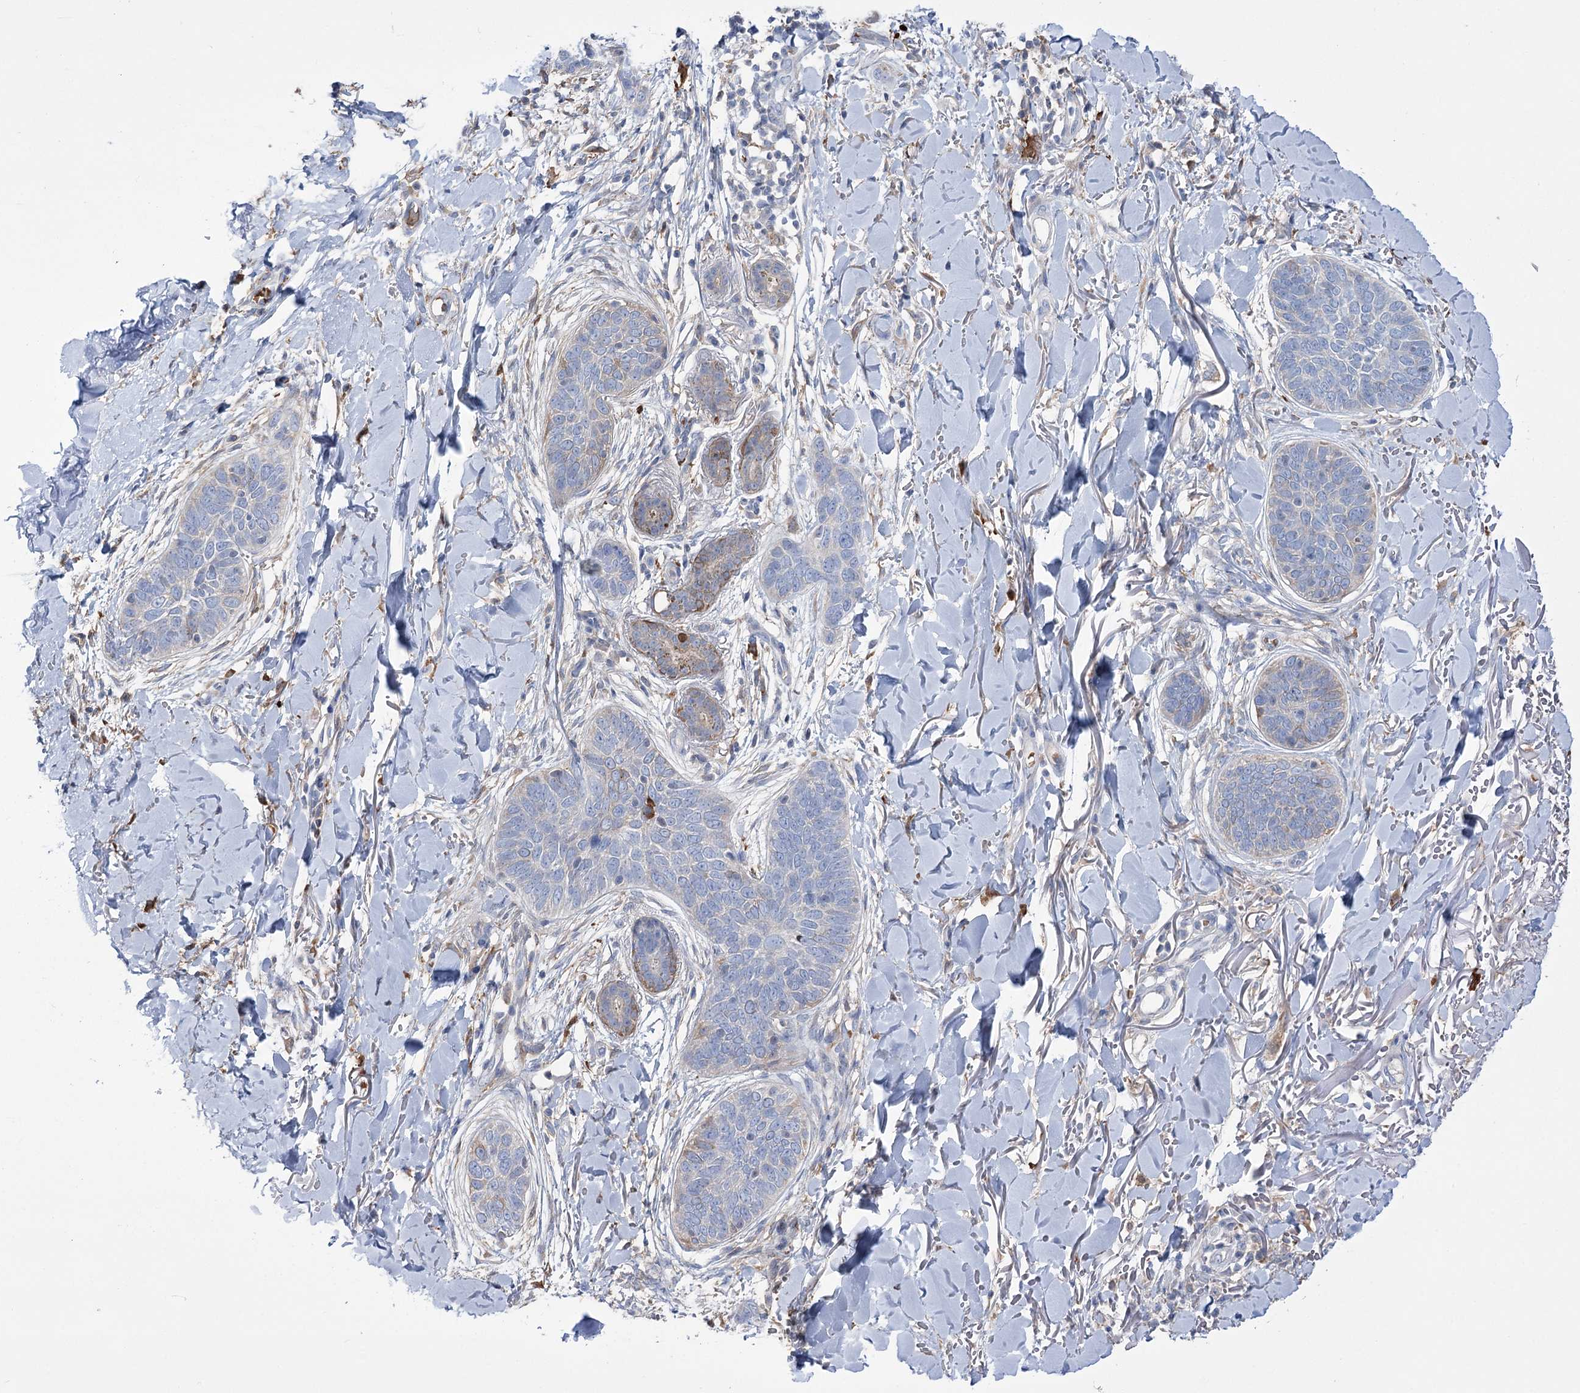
{"staining": {"intensity": "negative", "quantity": "none", "location": "none"}, "tissue": "skin cancer", "cell_type": "Tumor cells", "image_type": "cancer", "snomed": [{"axis": "morphology", "description": "Basal cell carcinoma"}, {"axis": "topography", "description": "Skin"}], "caption": "Tumor cells show no significant positivity in basal cell carcinoma (skin).", "gene": "ZNF622", "patient": {"sex": "male", "age": 85}}